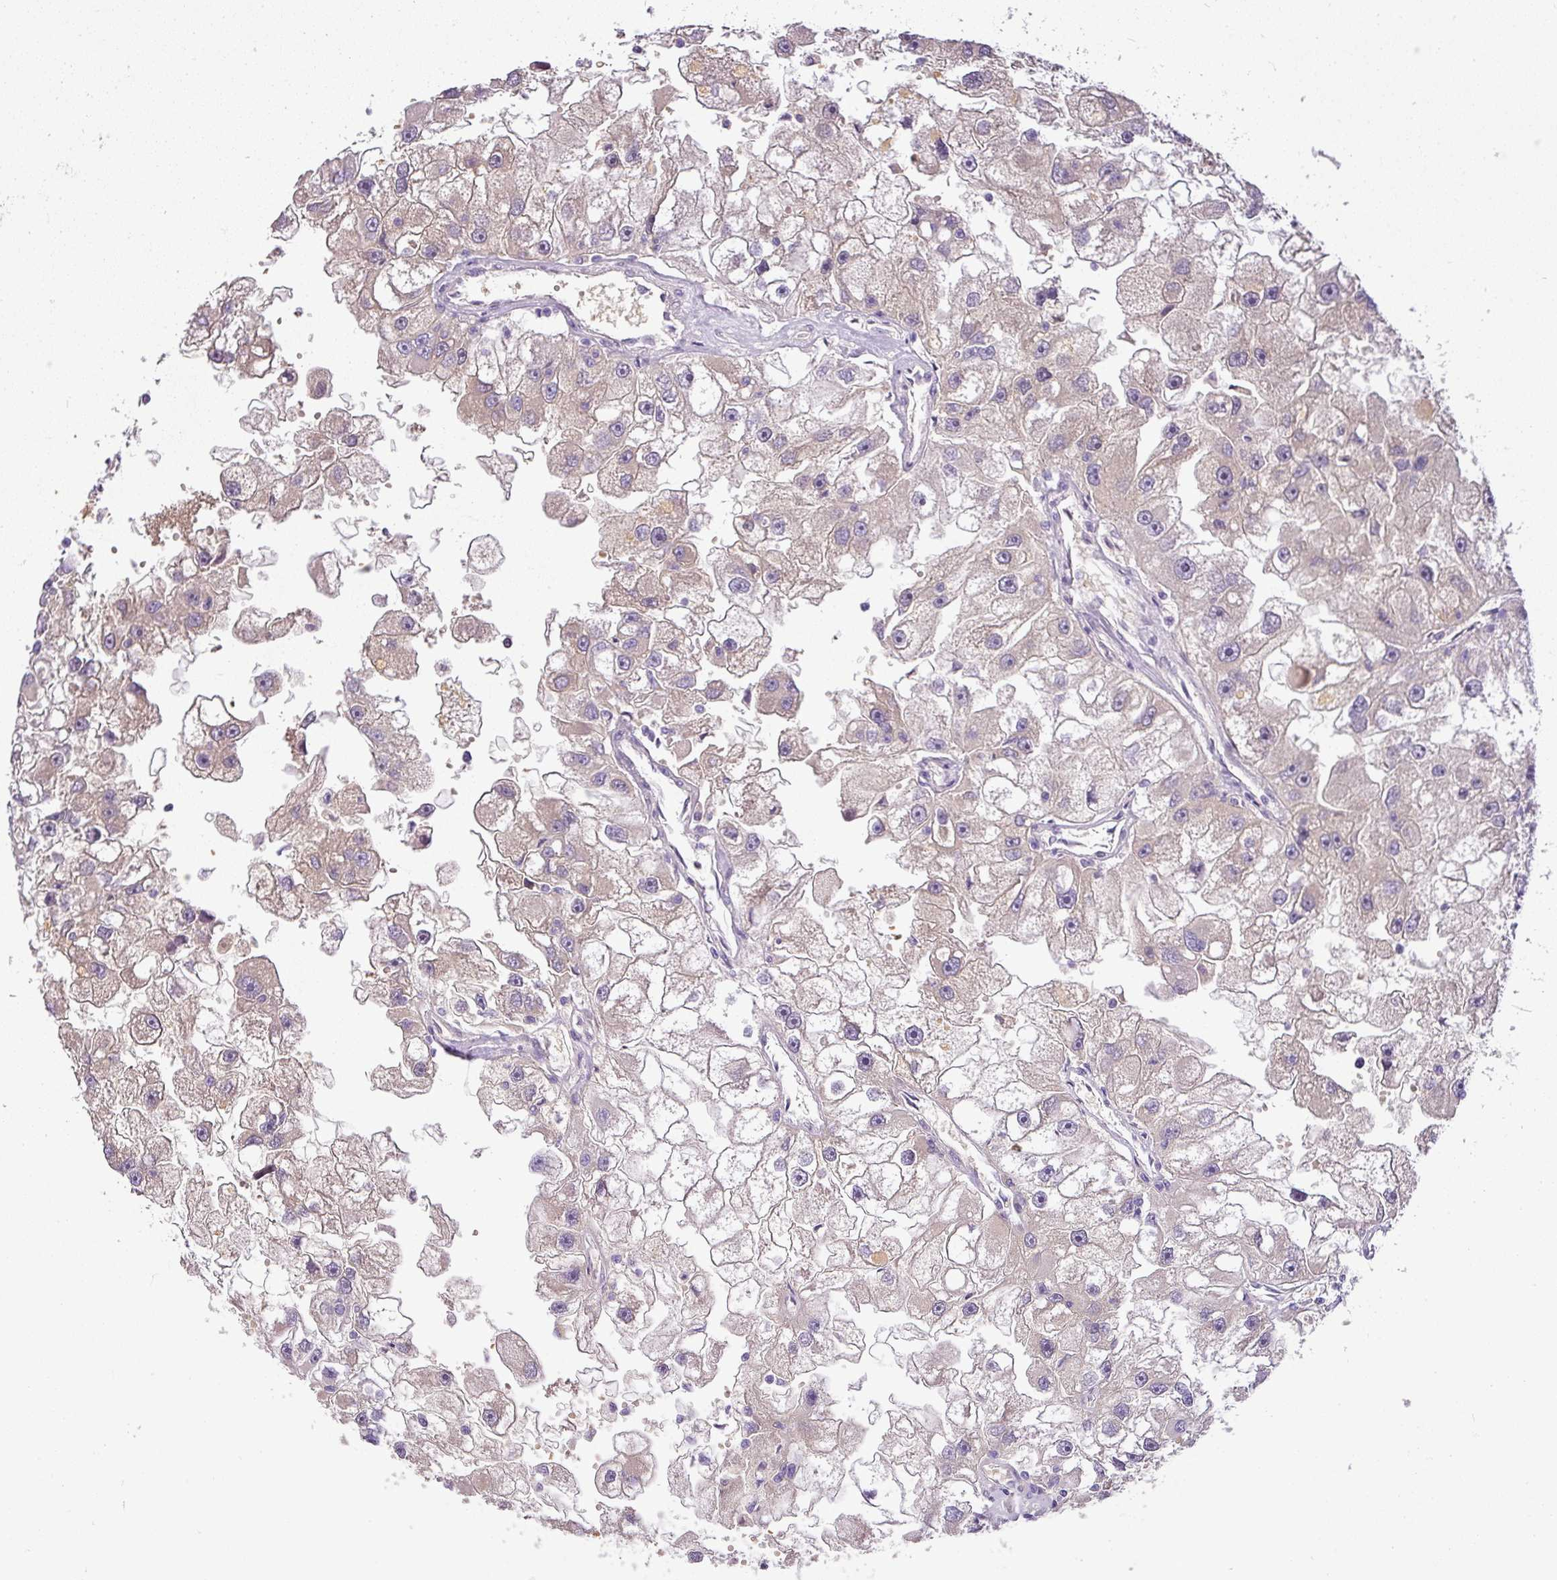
{"staining": {"intensity": "negative", "quantity": "none", "location": "none"}, "tissue": "renal cancer", "cell_type": "Tumor cells", "image_type": "cancer", "snomed": [{"axis": "morphology", "description": "Adenocarcinoma, NOS"}, {"axis": "topography", "description": "Kidney"}], "caption": "IHC photomicrograph of human renal adenocarcinoma stained for a protein (brown), which shows no positivity in tumor cells. (DAB (3,3'-diaminobenzidine) immunohistochemistry with hematoxylin counter stain).", "gene": "ADH5", "patient": {"sex": "male", "age": 63}}